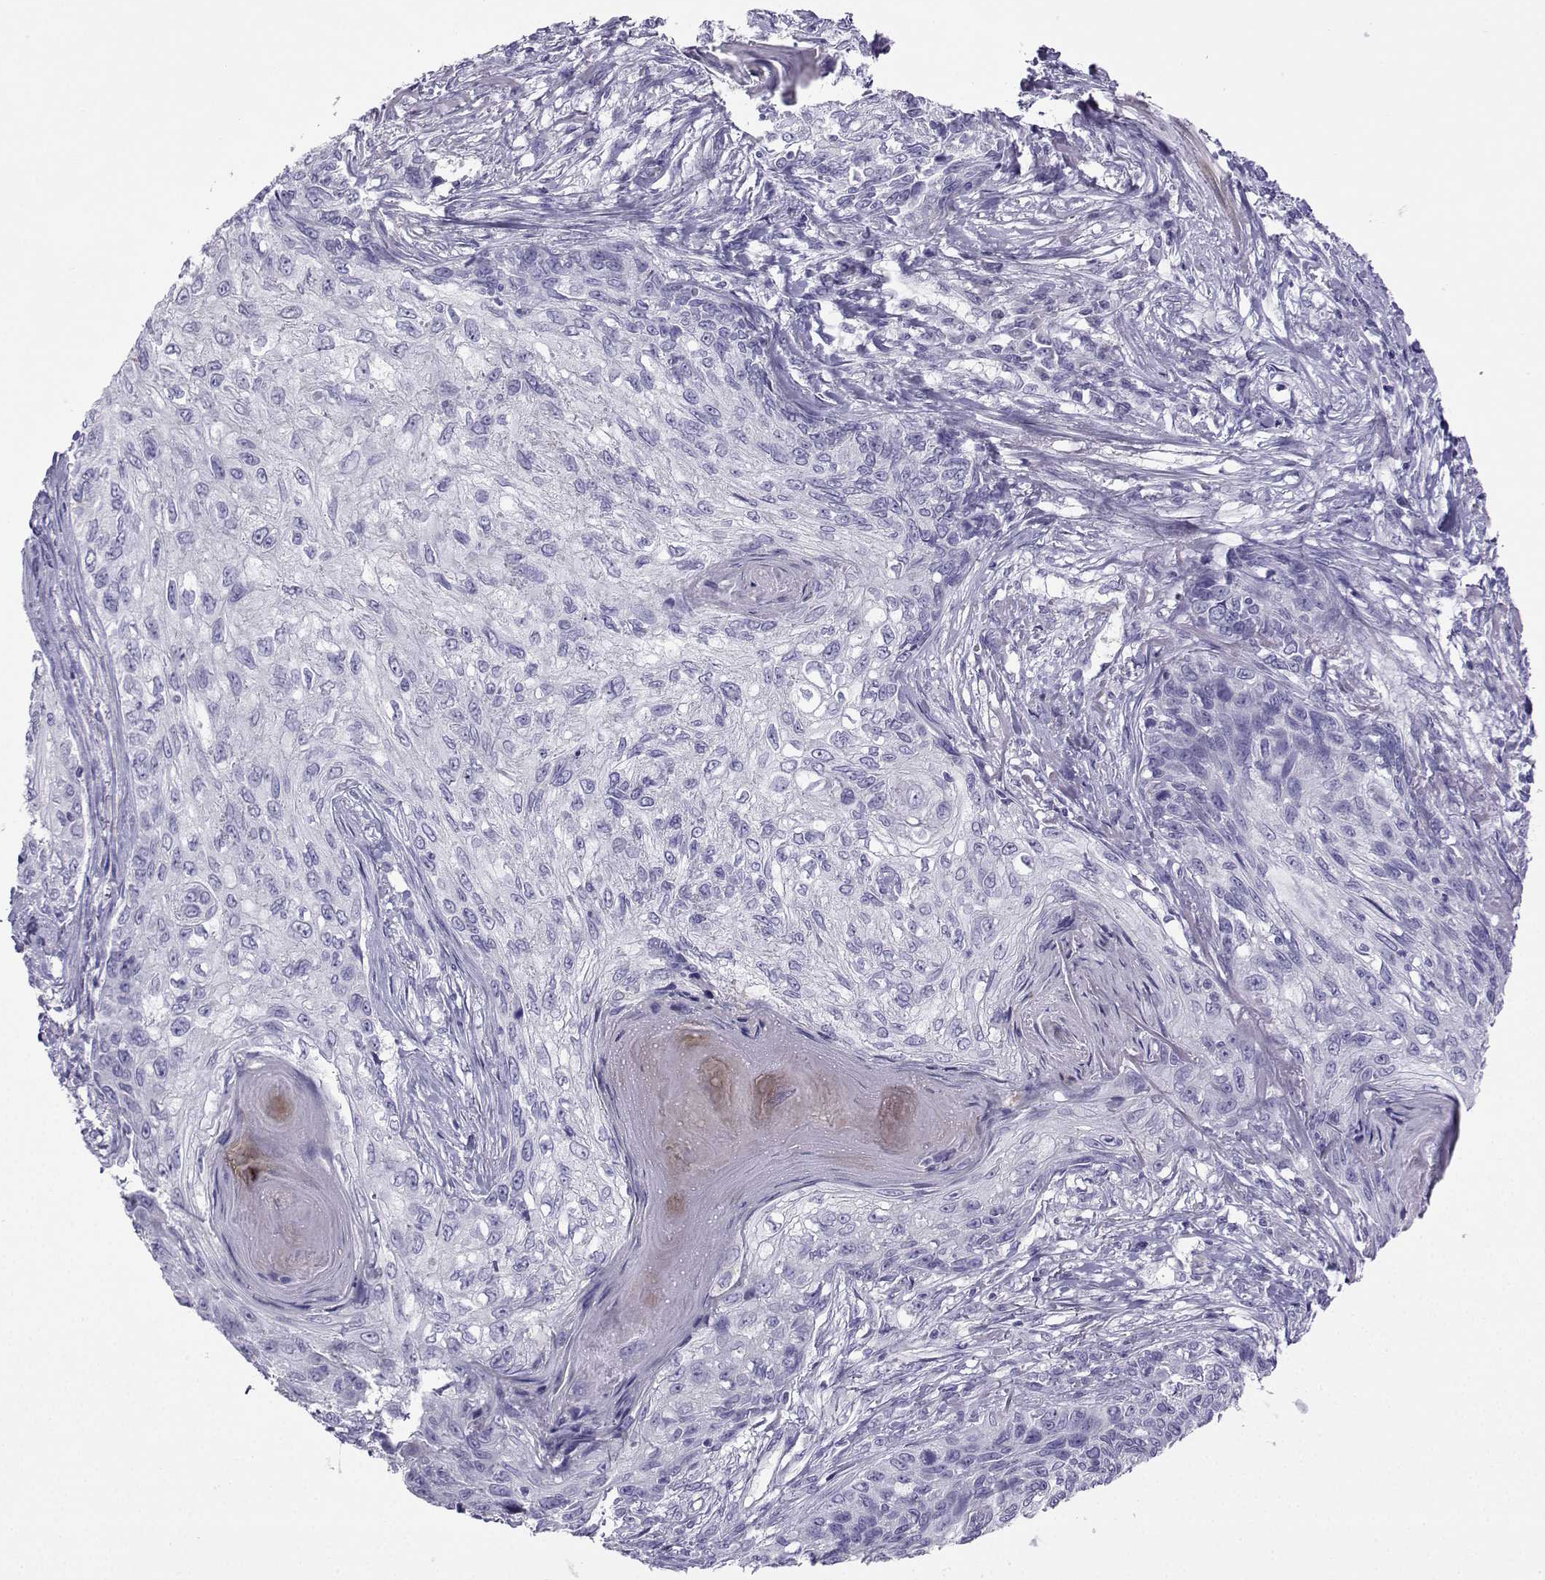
{"staining": {"intensity": "negative", "quantity": "none", "location": "none"}, "tissue": "skin cancer", "cell_type": "Tumor cells", "image_type": "cancer", "snomed": [{"axis": "morphology", "description": "Squamous cell carcinoma, NOS"}, {"axis": "topography", "description": "Skin"}], "caption": "This is a photomicrograph of immunohistochemistry (IHC) staining of skin cancer, which shows no staining in tumor cells.", "gene": "FBXO24", "patient": {"sex": "male", "age": 92}}